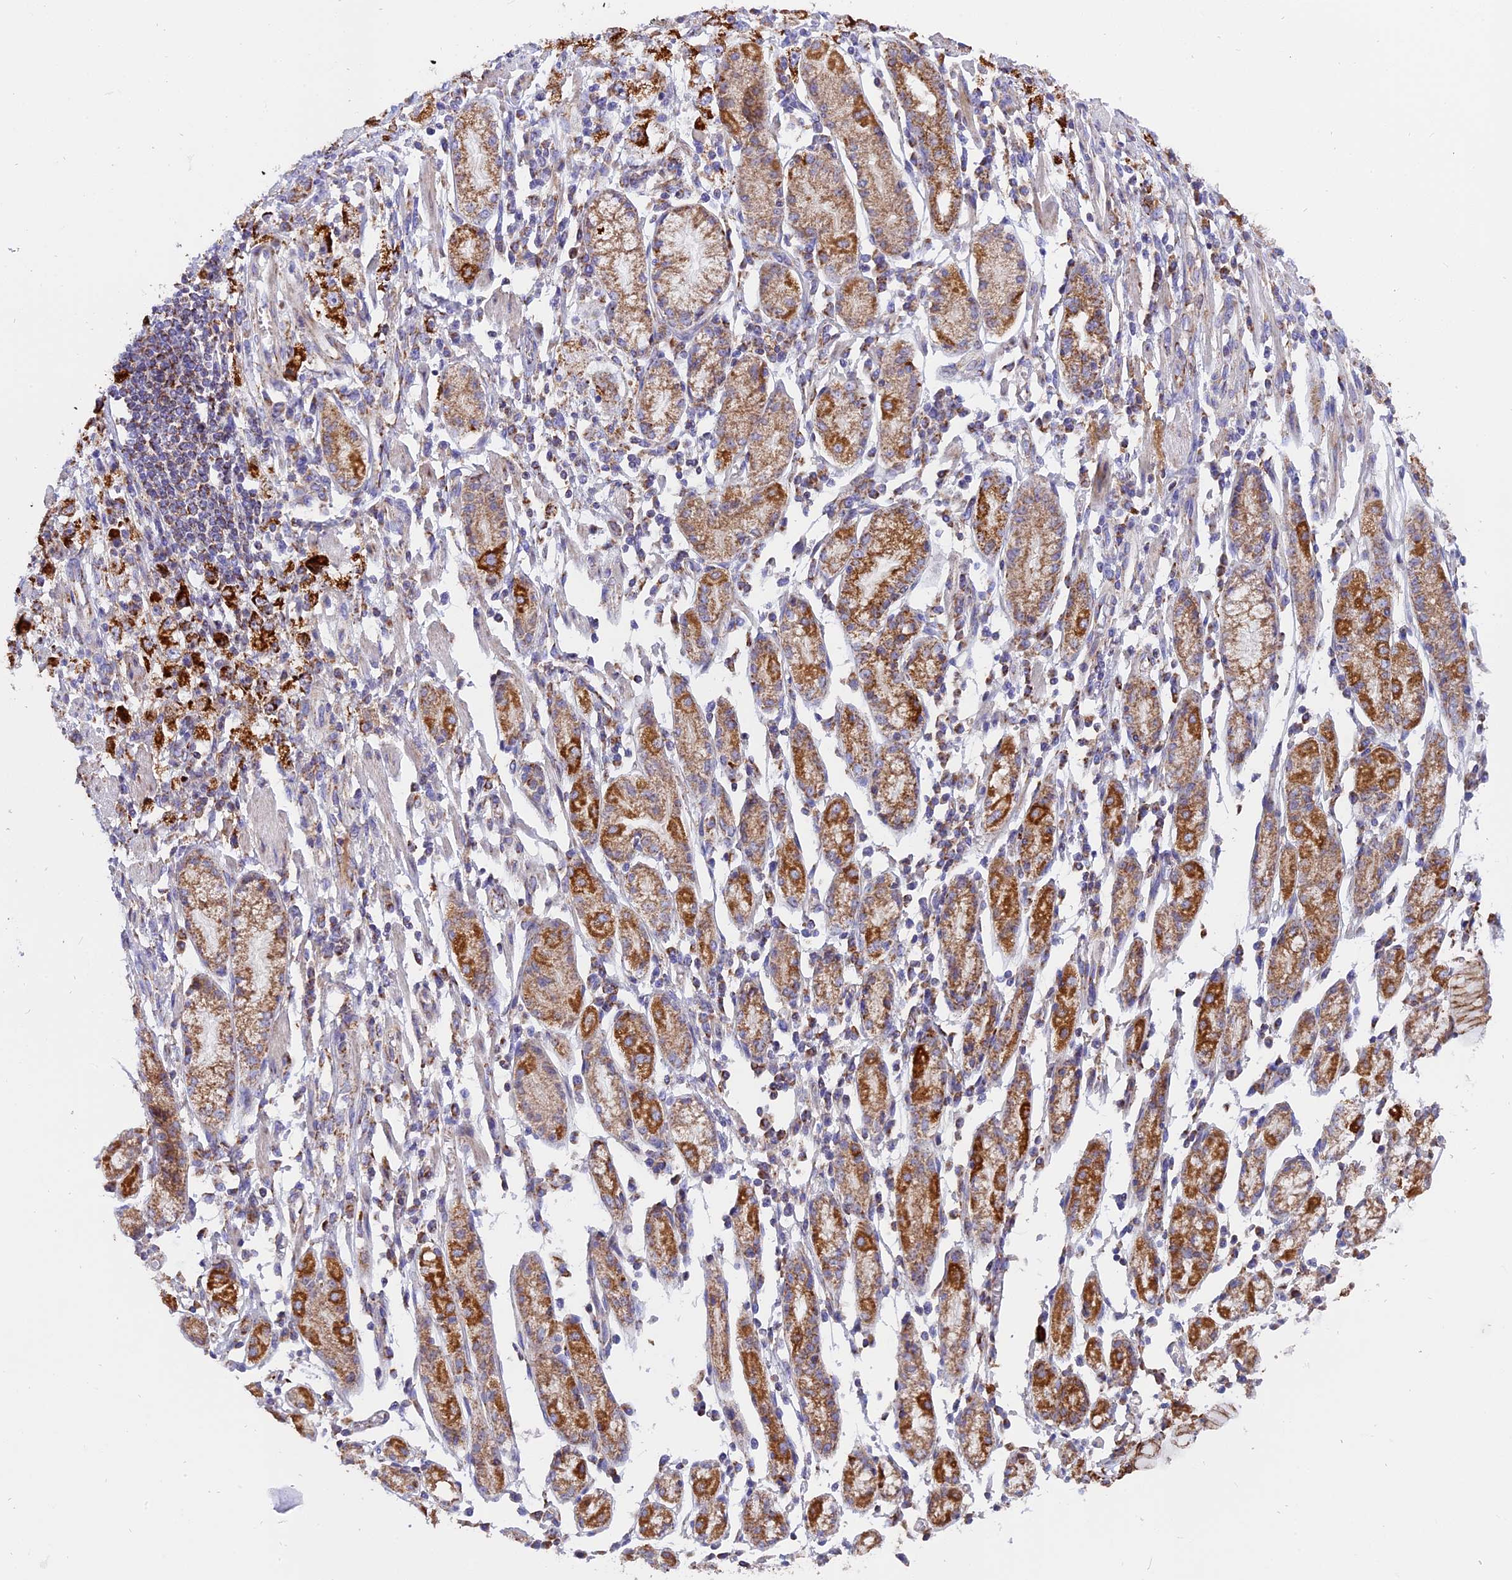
{"staining": {"intensity": "strong", "quantity": ">75%", "location": "cytoplasmic/membranous"}, "tissue": "stomach cancer", "cell_type": "Tumor cells", "image_type": "cancer", "snomed": [{"axis": "morphology", "description": "Adenocarcinoma, NOS"}, {"axis": "topography", "description": "Stomach"}], "caption": "Adenocarcinoma (stomach) stained with a protein marker exhibits strong staining in tumor cells.", "gene": "MRPS34", "patient": {"sex": "female", "age": 59}}